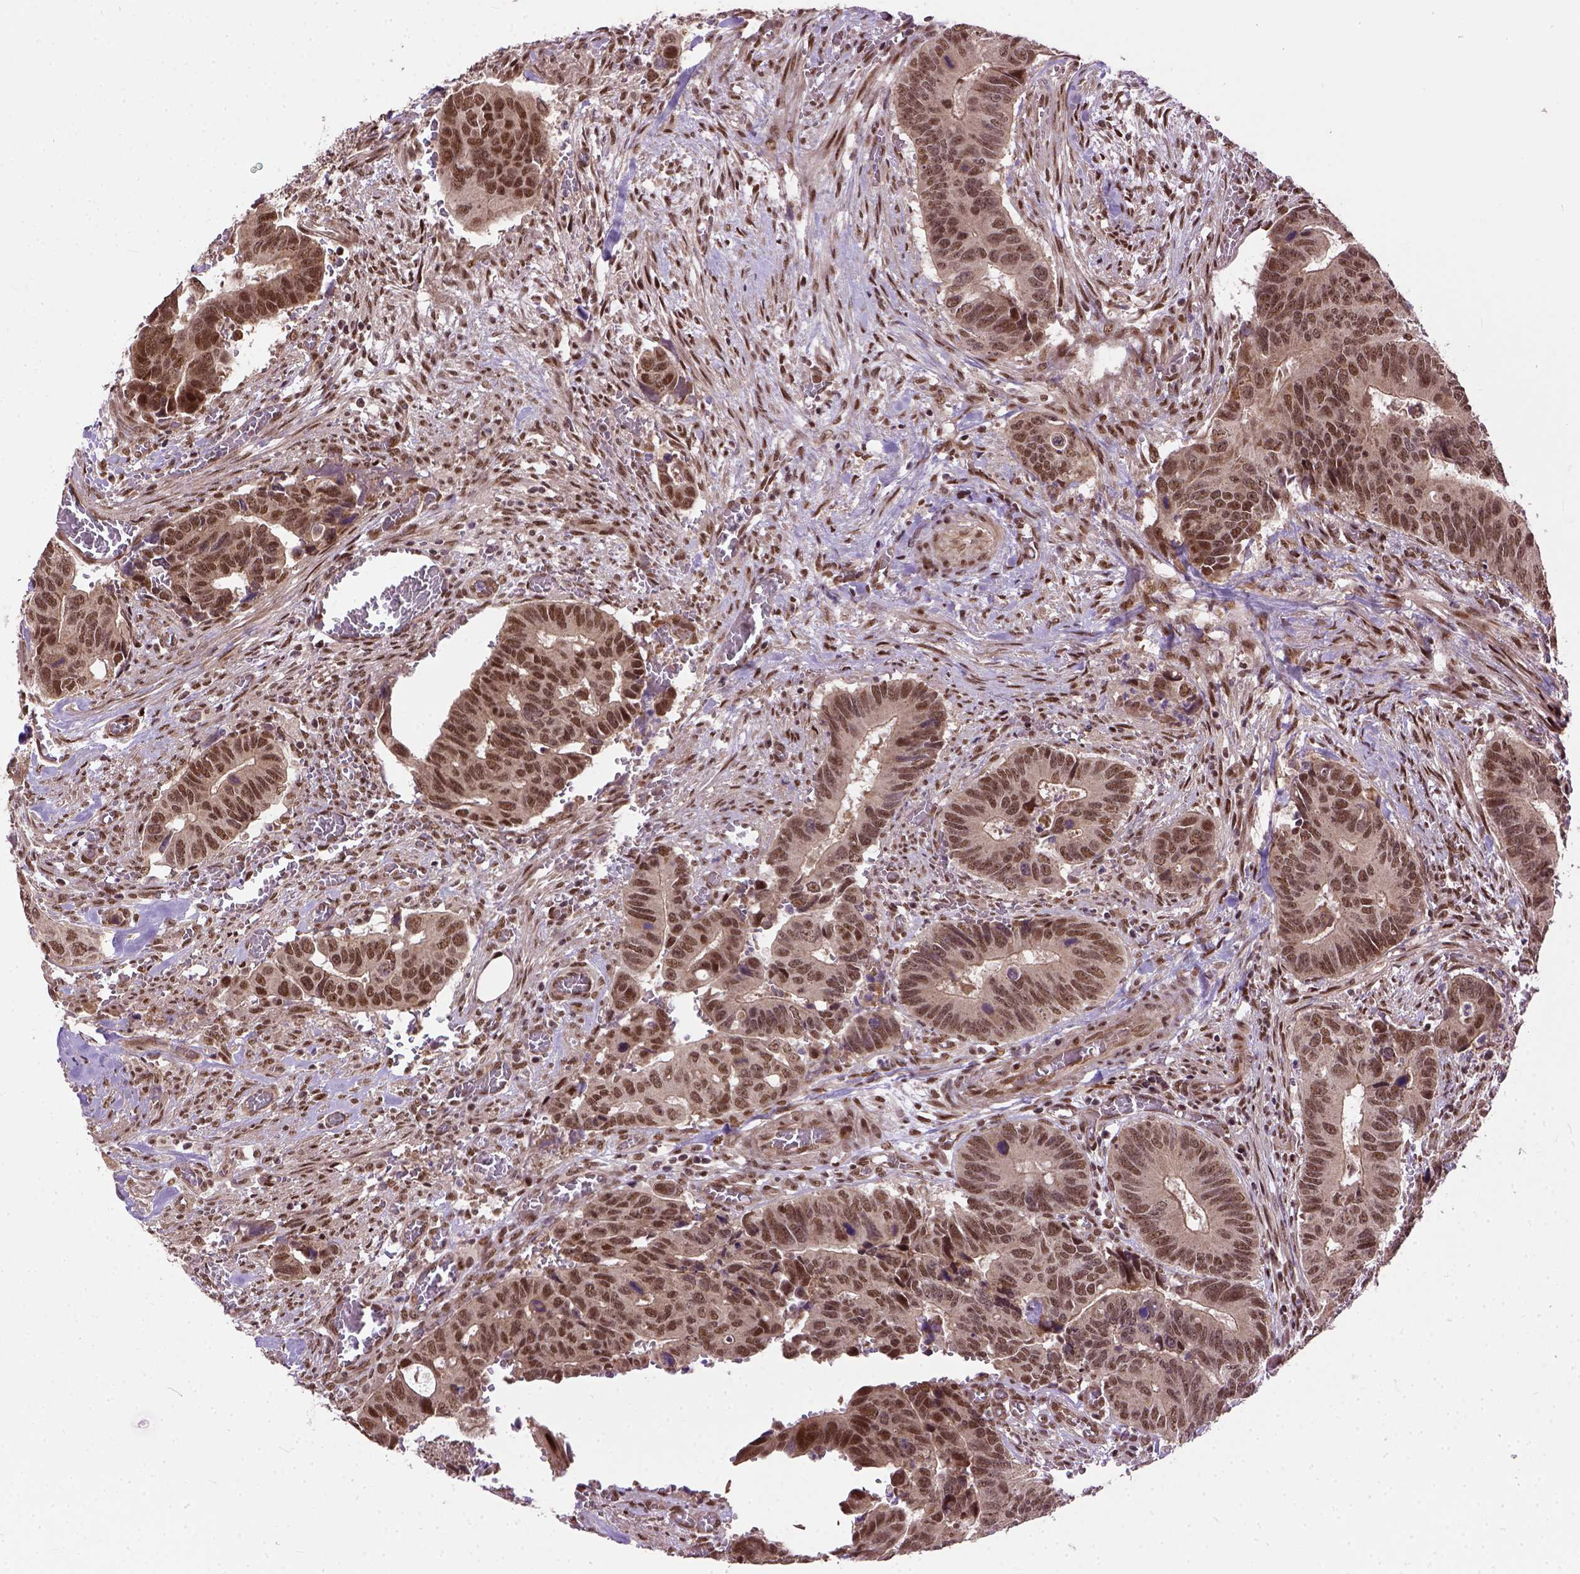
{"staining": {"intensity": "strong", "quantity": ">75%", "location": "nuclear"}, "tissue": "colorectal cancer", "cell_type": "Tumor cells", "image_type": "cancer", "snomed": [{"axis": "morphology", "description": "Adenocarcinoma, NOS"}, {"axis": "topography", "description": "Colon"}], "caption": "Adenocarcinoma (colorectal) stained for a protein reveals strong nuclear positivity in tumor cells. (brown staining indicates protein expression, while blue staining denotes nuclei).", "gene": "ZNF630", "patient": {"sex": "male", "age": 49}}